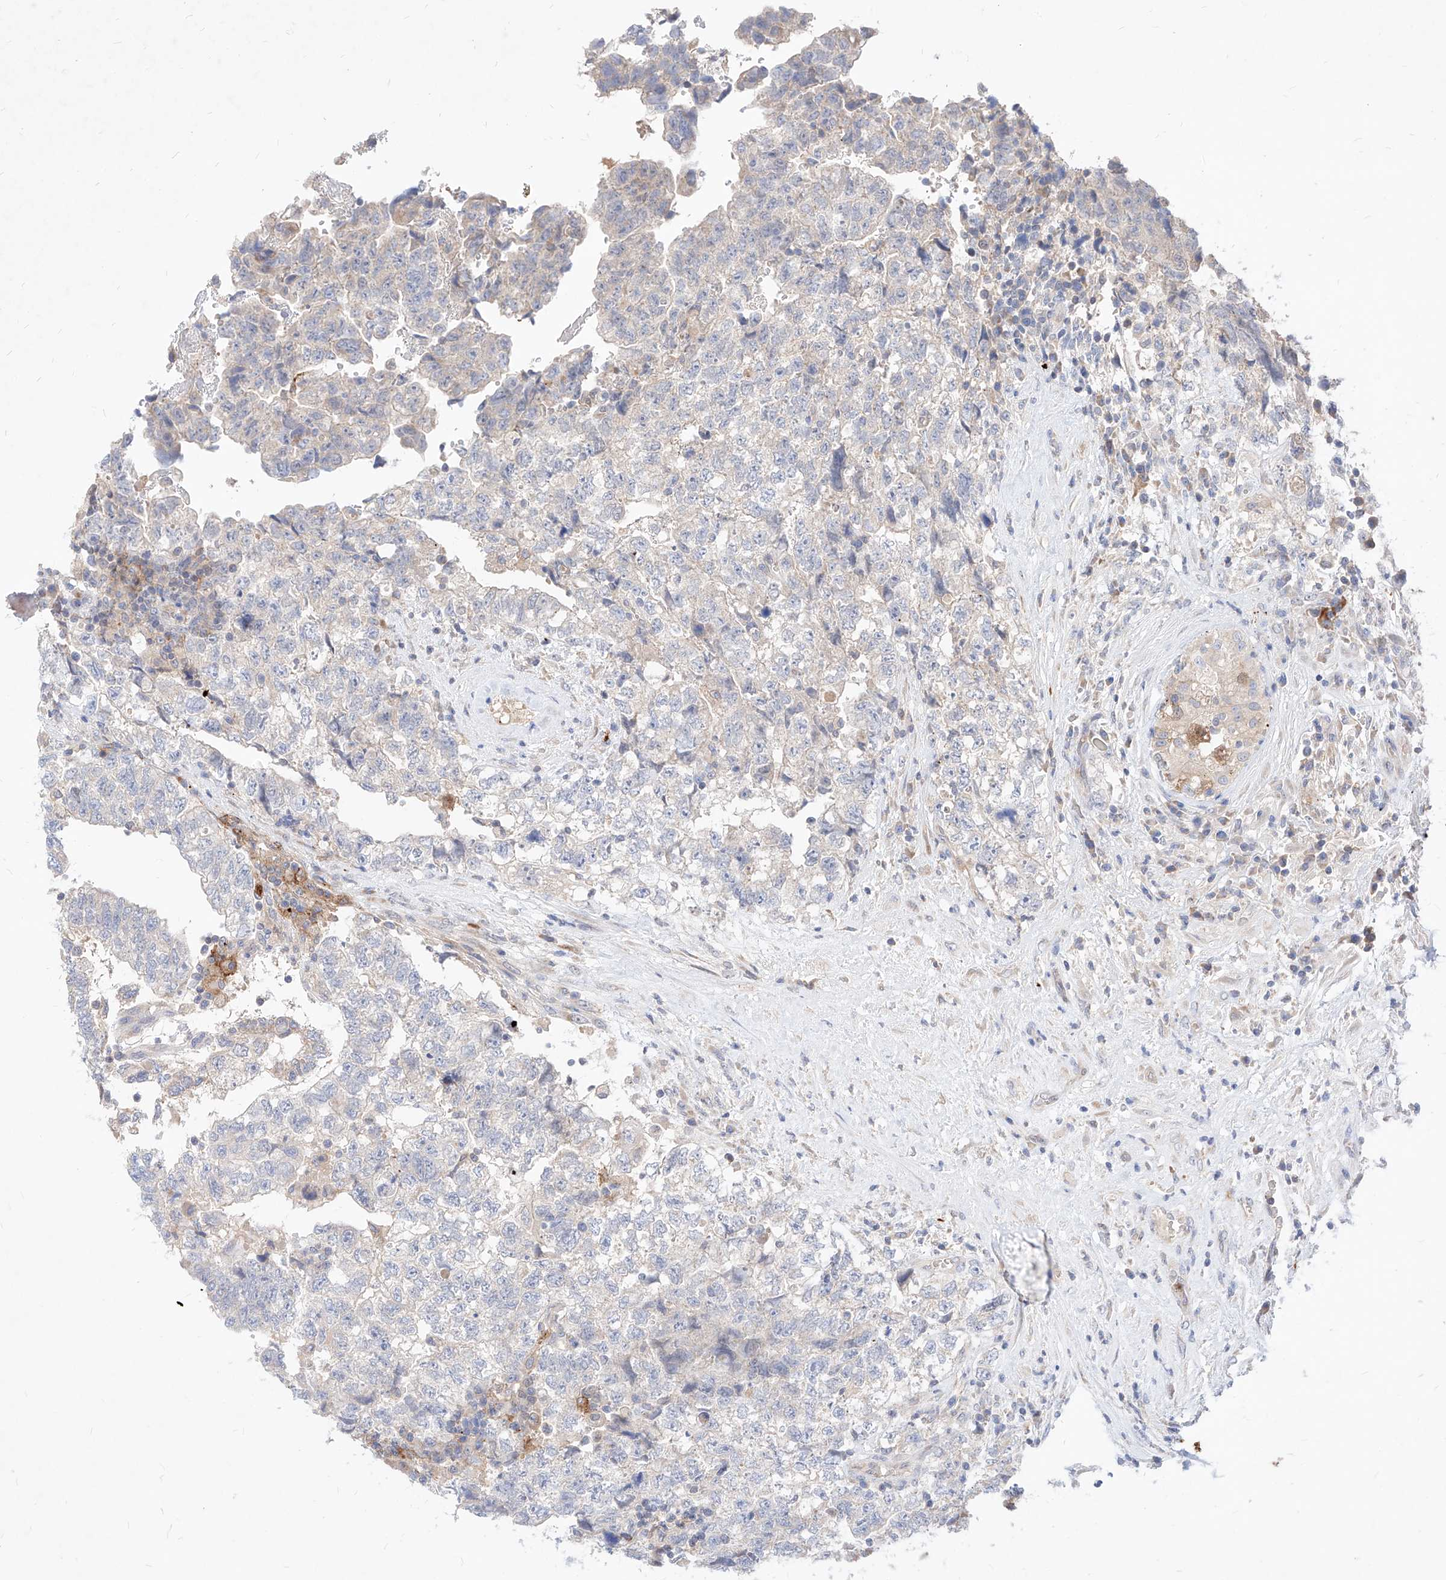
{"staining": {"intensity": "negative", "quantity": "none", "location": "none"}, "tissue": "testis cancer", "cell_type": "Tumor cells", "image_type": "cancer", "snomed": [{"axis": "morphology", "description": "Carcinoma, Embryonal, NOS"}, {"axis": "topography", "description": "Testis"}], "caption": "High magnification brightfield microscopy of testis cancer stained with DAB (brown) and counterstained with hematoxylin (blue): tumor cells show no significant expression. (DAB (3,3'-diaminobenzidine) IHC visualized using brightfield microscopy, high magnification).", "gene": "TSNAX", "patient": {"sex": "male", "age": 36}}